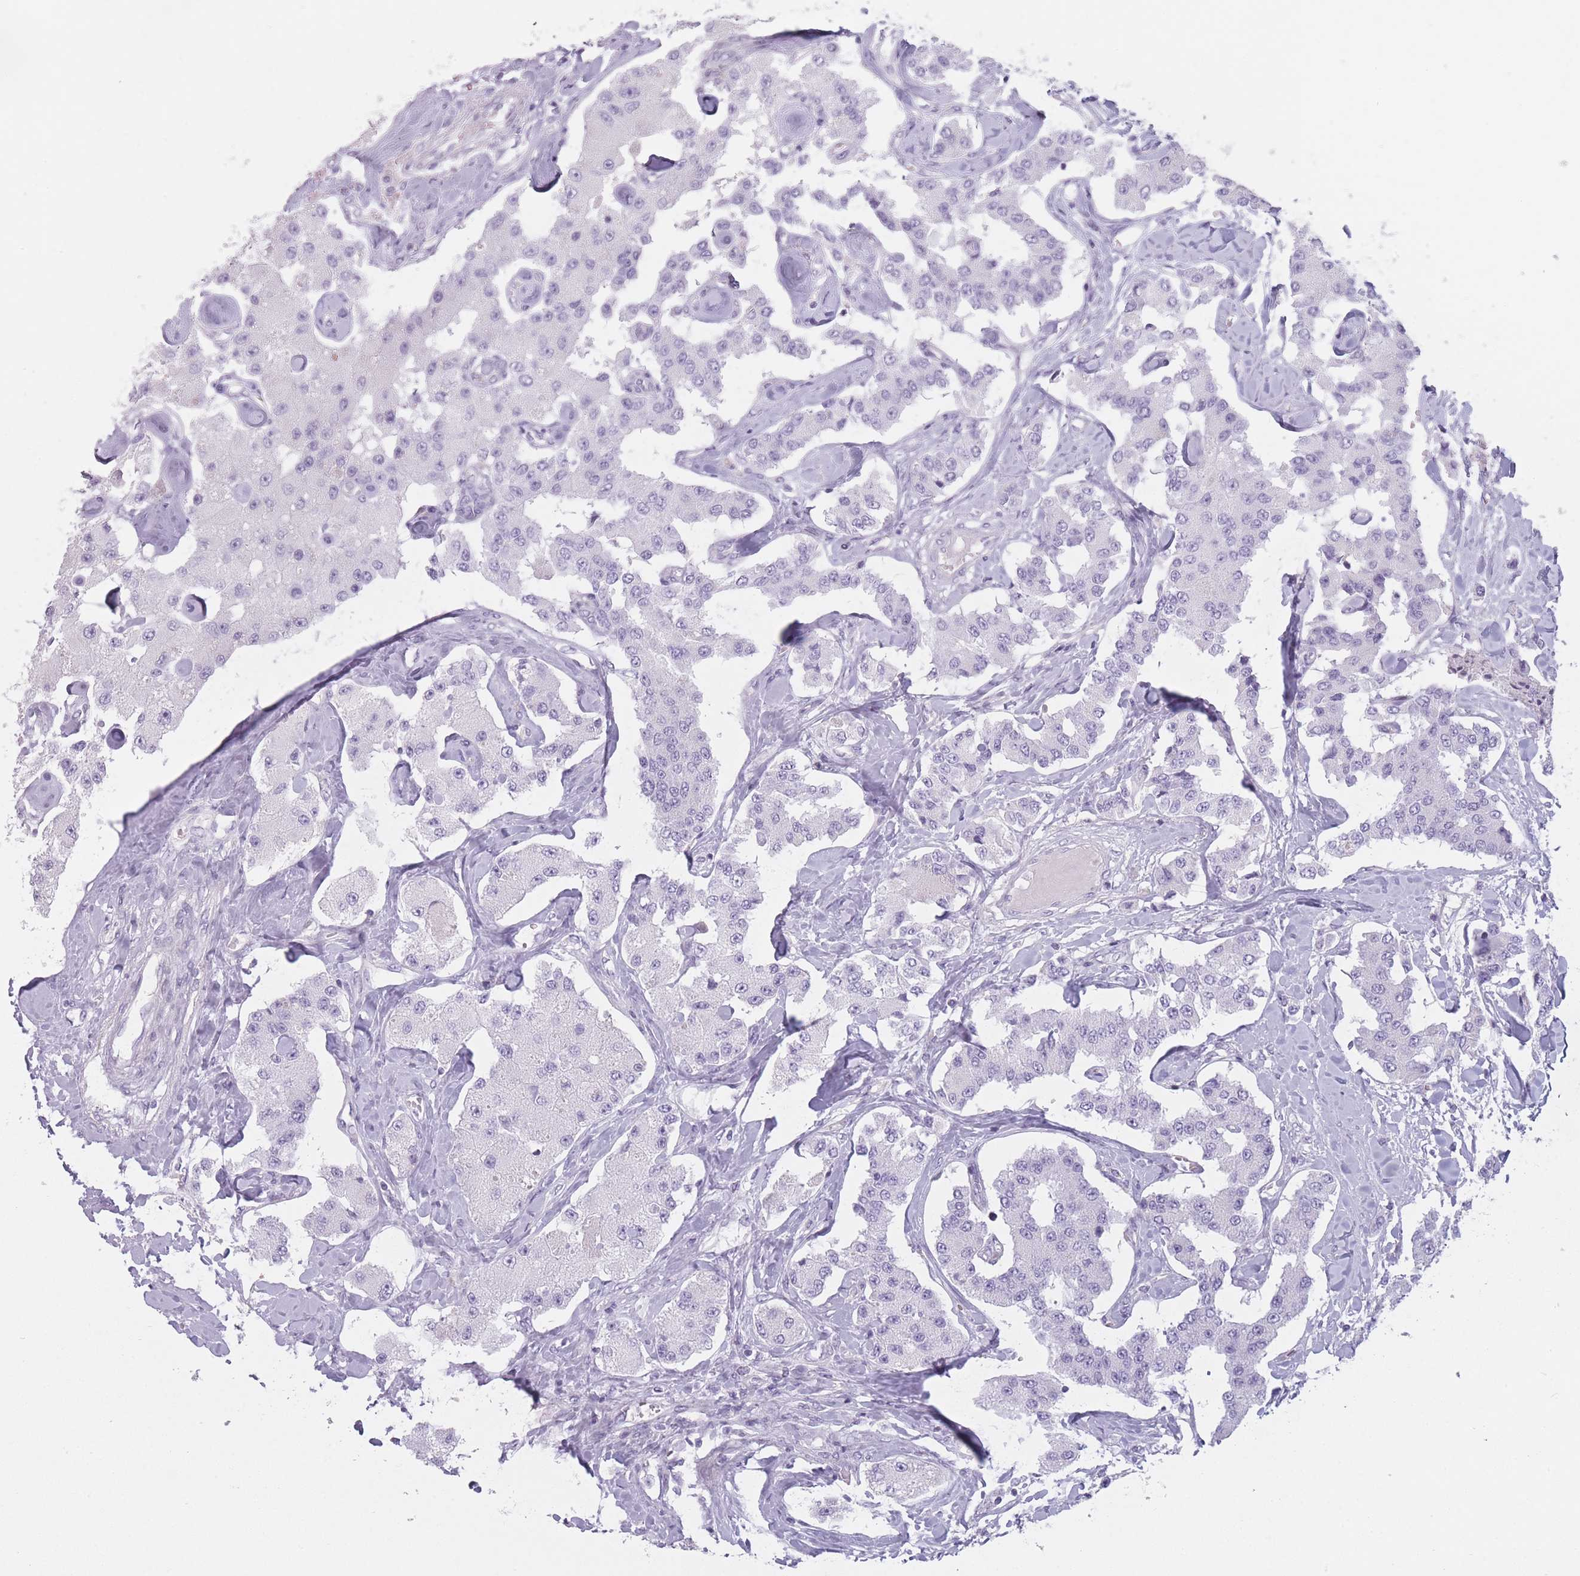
{"staining": {"intensity": "negative", "quantity": "none", "location": "none"}, "tissue": "carcinoid", "cell_type": "Tumor cells", "image_type": "cancer", "snomed": [{"axis": "morphology", "description": "Carcinoid, malignant, NOS"}, {"axis": "topography", "description": "Pancreas"}], "caption": "This is a histopathology image of immunohistochemistry staining of malignant carcinoid, which shows no positivity in tumor cells. (DAB immunohistochemistry (IHC) with hematoxylin counter stain).", "gene": "GGT1", "patient": {"sex": "male", "age": 41}}